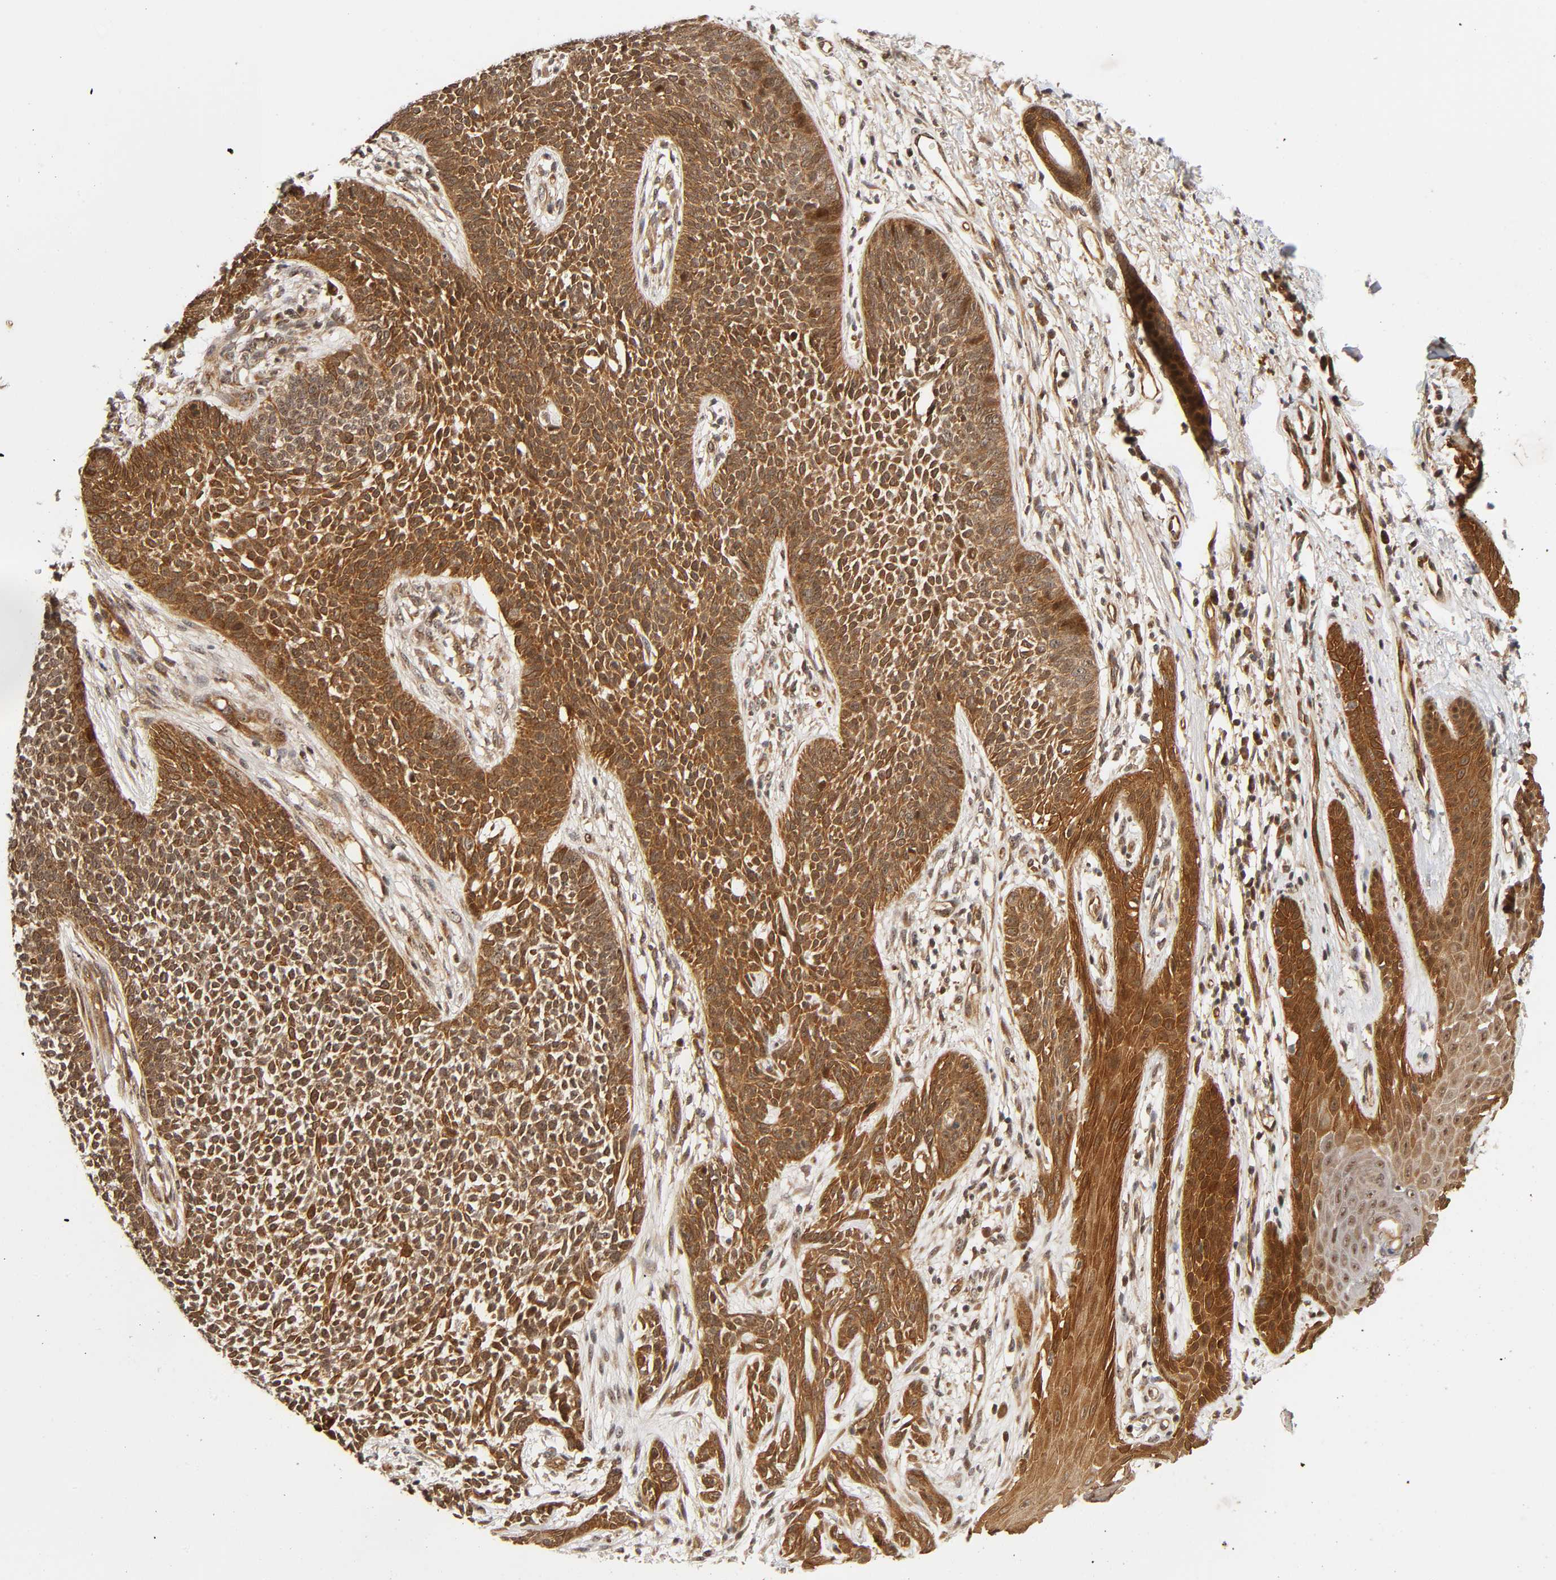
{"staining": {"intensity": "moderate", "quantity": ">75%", "location": "cytoplasmic/membranous"}, "tissue": "skin cancer", "cell_type": "Tumor cells", "image_type": "cancer", "snomed": [{"axis": "morphology", "description": "Basal cell carcinoma"}, {"axis": "topography", "description": "Skin"}], "caption": "A micrograph of skin cancer (basal cell carcinoma) stained for a protein demonstrates moderate cytoplasmic/membranous brown staining in tumor cells.", "gene": "IQCJ-SCHIP1", "patient": {"sex": "female", "age": 84}}